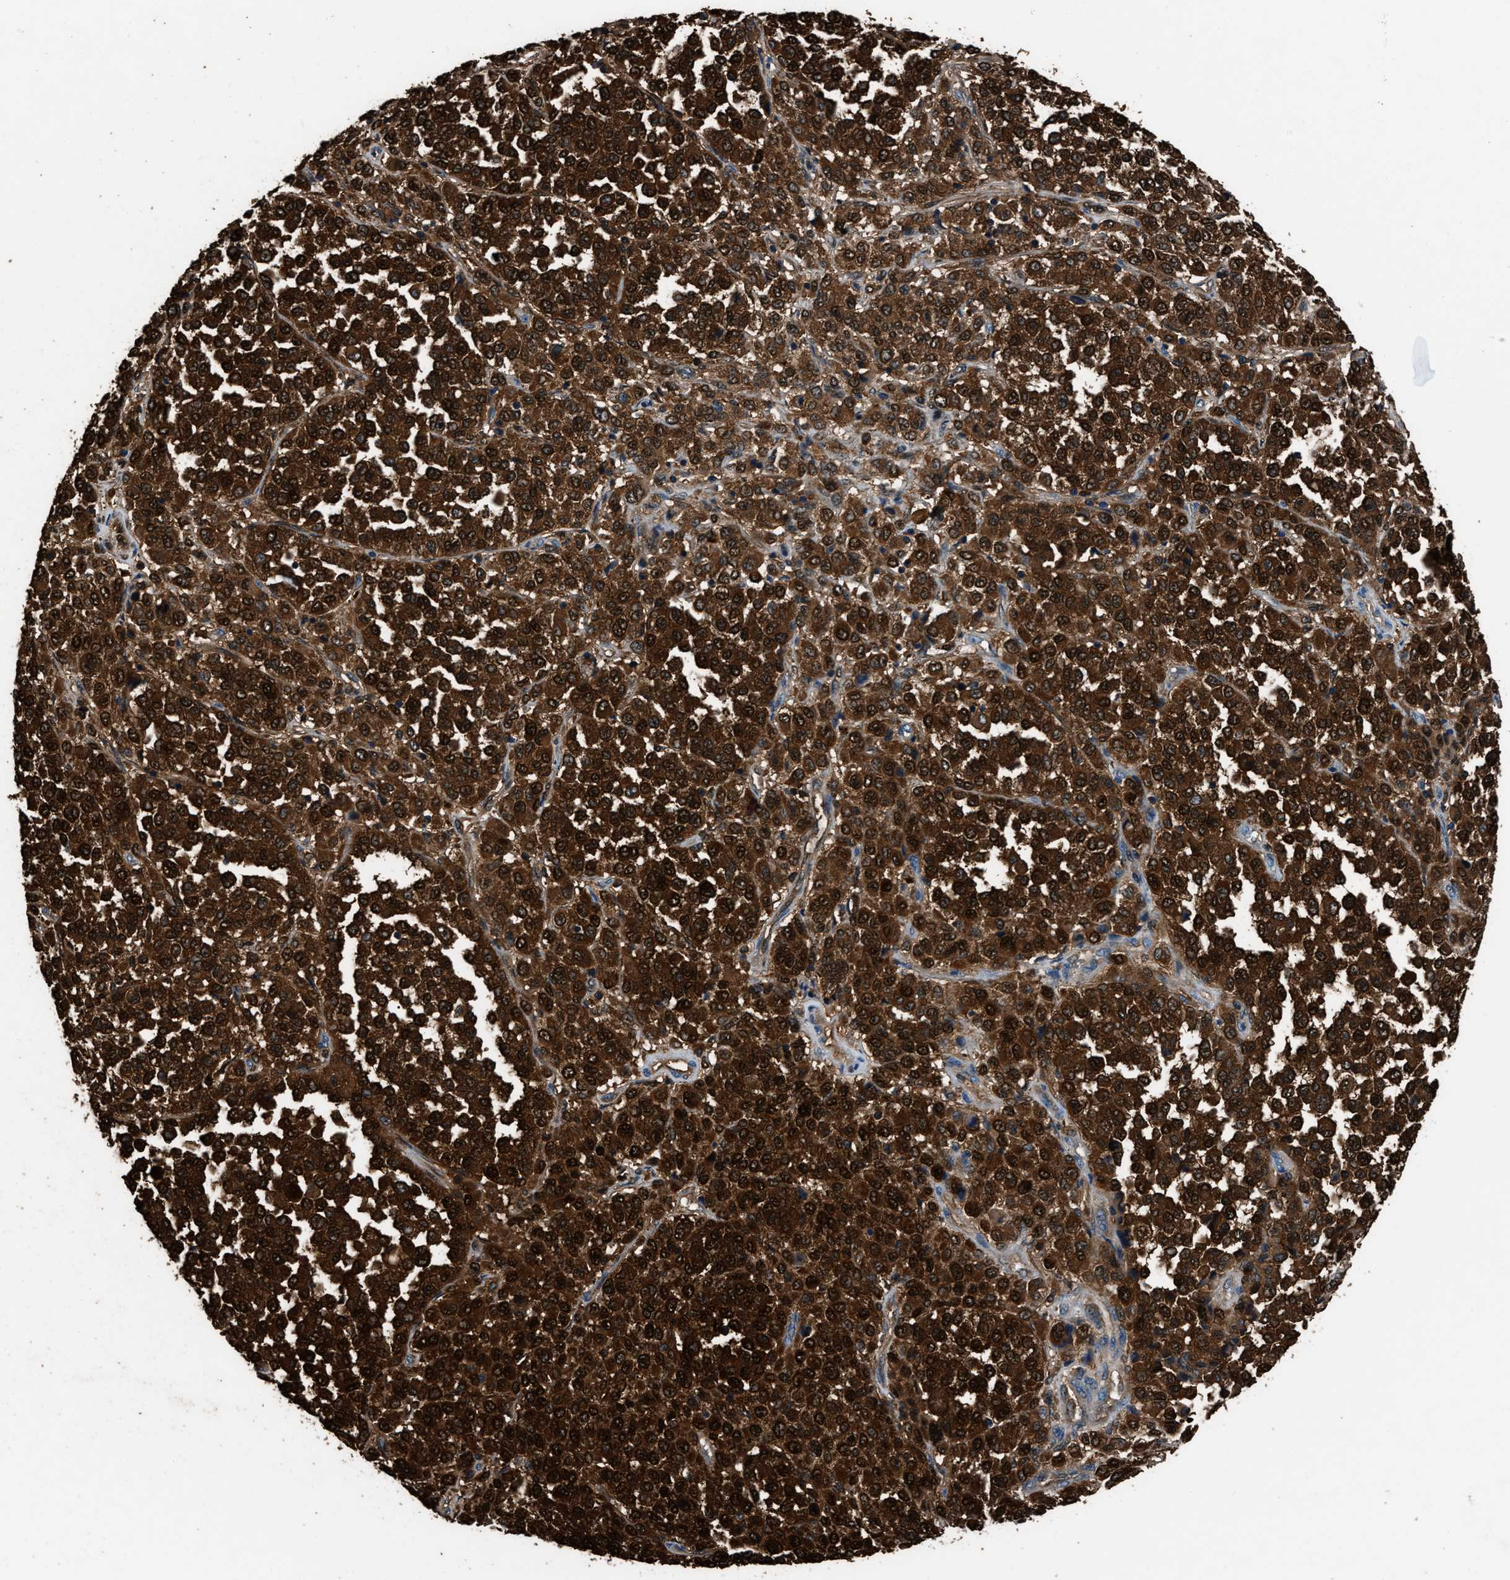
{"staining": {"intensity": "strong", "quantity": ">75%", "location": "cytoplasmic/membranous"}, "tissue": "melanoma", "cell_type": "Tumor cells", "image_type": "cancer", "snomed": [{"axis": "morphology", "description": "Malignant melanoma, Metastatic site"}, {"axis": "topography", "description": "Pancreas"}], "caption": "Approximately >75% of tumor cells in human malignant melanoma (metastatic site) demonstrate strong cytoplasmic/membranous protein positivity as visualized by brown immunohistochemical staining.", "gene": "GSTP1", "patient": {"sex": "female", "age": 30}}